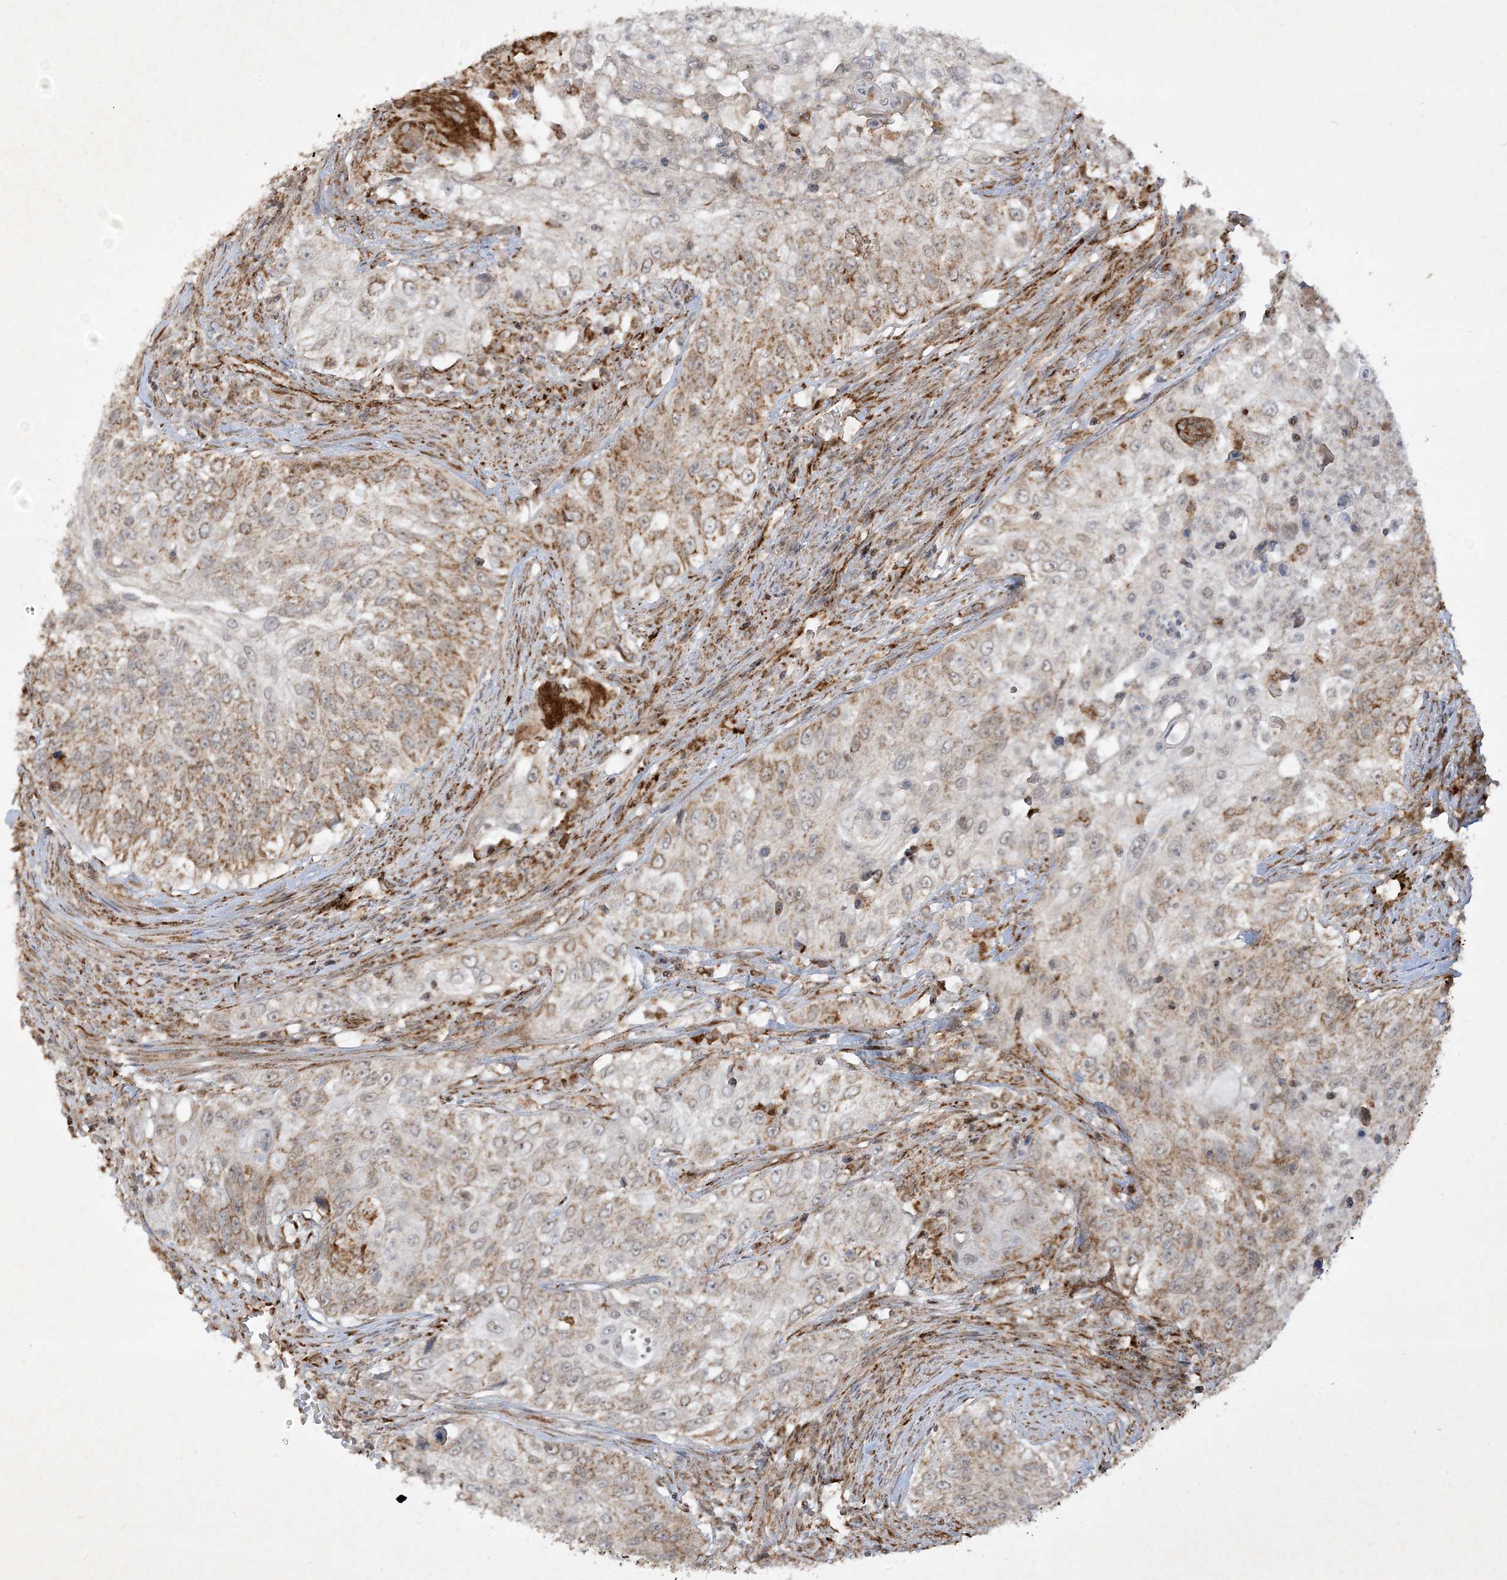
{"staining": {"intensity": "moderate", "quantity": "25%-75%", "location": "cytoplasmic/membranous"}, "tissue": "urothelial cancer", "cell_type": "Tumor cells", "image_type": "cancer", "snomed": [{"axis": "morphology", "description": "Urothelial carcinoma, High grade"}, {"axis": "topography", "description": "Urinary bladder"}], "caption": "This micrograph demonstrates immunohistochemistry staining of urothelial cancer, with medium moderate cytoplasmic/membranous expression in about 25%-75% of tumor cells.", "gene": "NDUFAF3", "patient": {"sex": "female", "age": 60}}